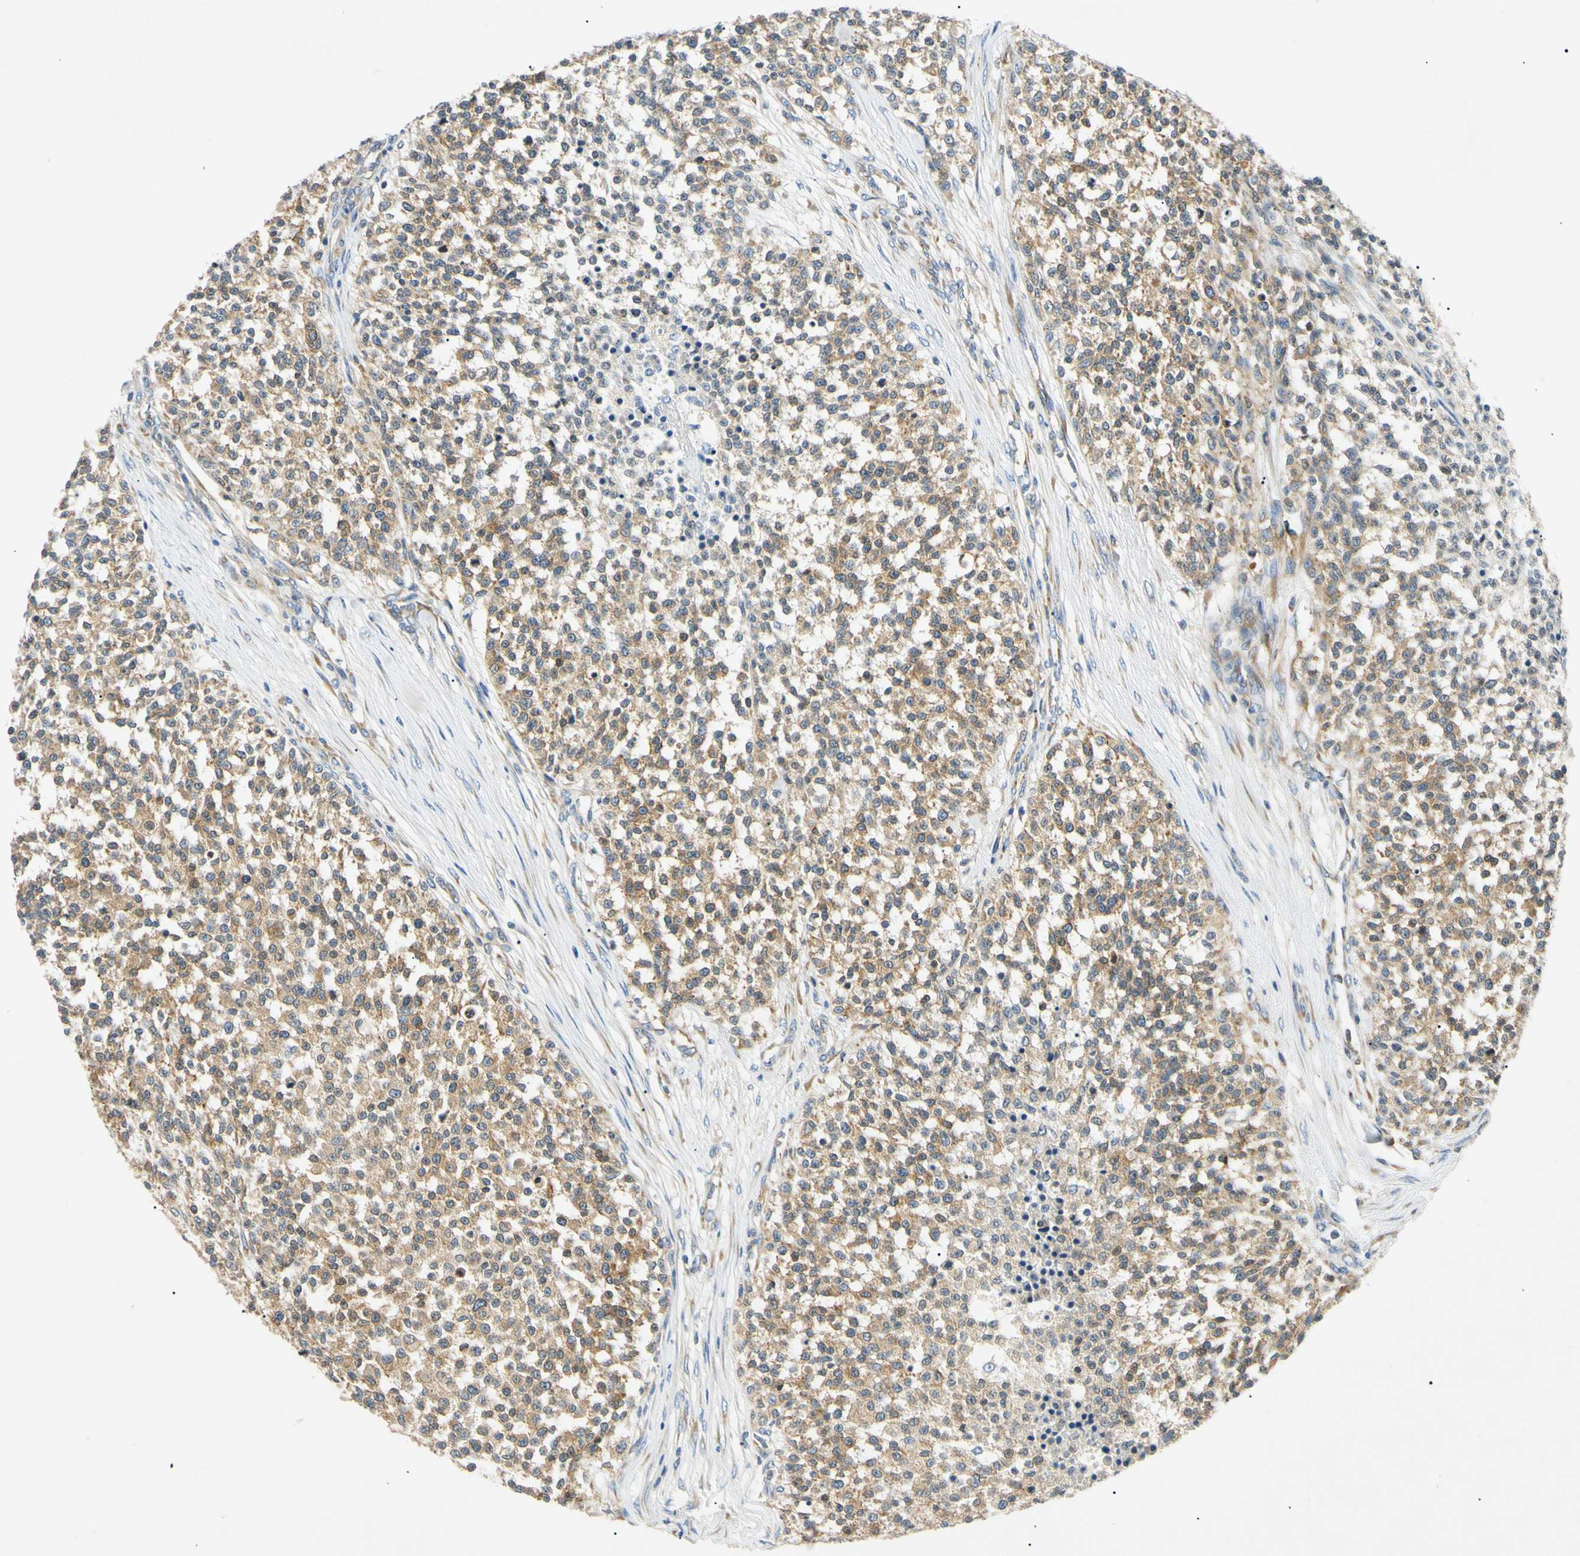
{"staining": {"intensity": "moderate", "quantity": ">75%", "location": "cytoplasmic/membranous"}, "tissue": "testis cancer", "cell_type": "Tumor cells", "image_type": "cancer", "snomed": [{"axis": "morphology", "description": "Seminoma, NOS"}, {"axis": "topography", "description": "Testis"}], "caption": "Seminoma (testis) was stained to show a protein in brown. There is medium levels of moderate cytoplasmic/membranous staining in approximately >75% of tumor cells.", "gene": "DNAJB12", "patient": {"sex": "male", "age": 59}}